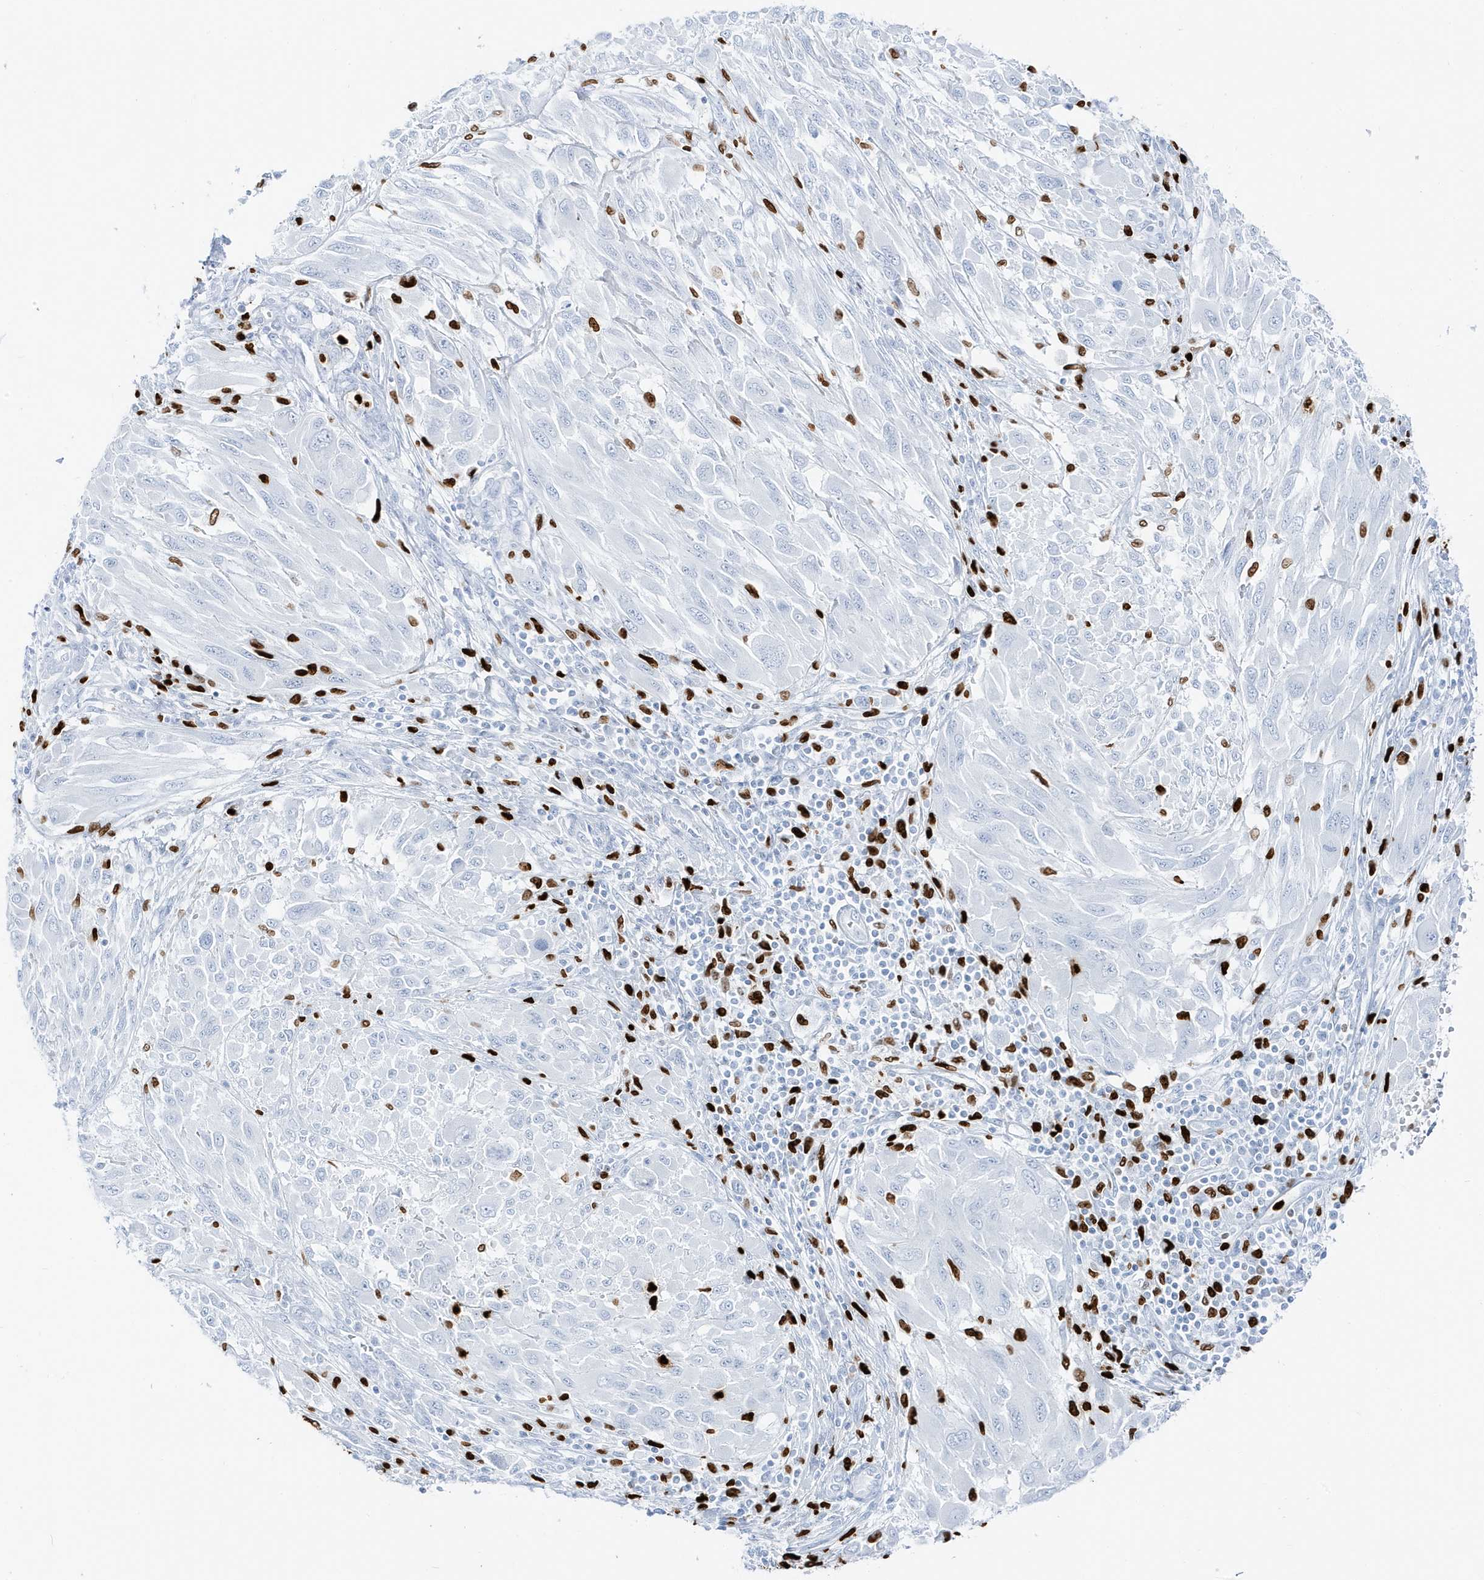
{"staining": {"intensity": "negative", "quantity": "none", "location": "none"}, "tissue": "melanoma", "cell_type": "Tumor cells", "image_type": "cancer", "snomed": [{"axis": "morphology", "description": "Malignant melanoma, NOS"}, {"axis": "topography", "description": "Skin"}], "caption": "This photomicrograph is of melanoma stained with IHC to label a protein in brown with the nuclei are counter-stained blue. There is no expression in tumor cells.", "gene": "MNDA", "patient": {"sex": "female", "age": 91}}